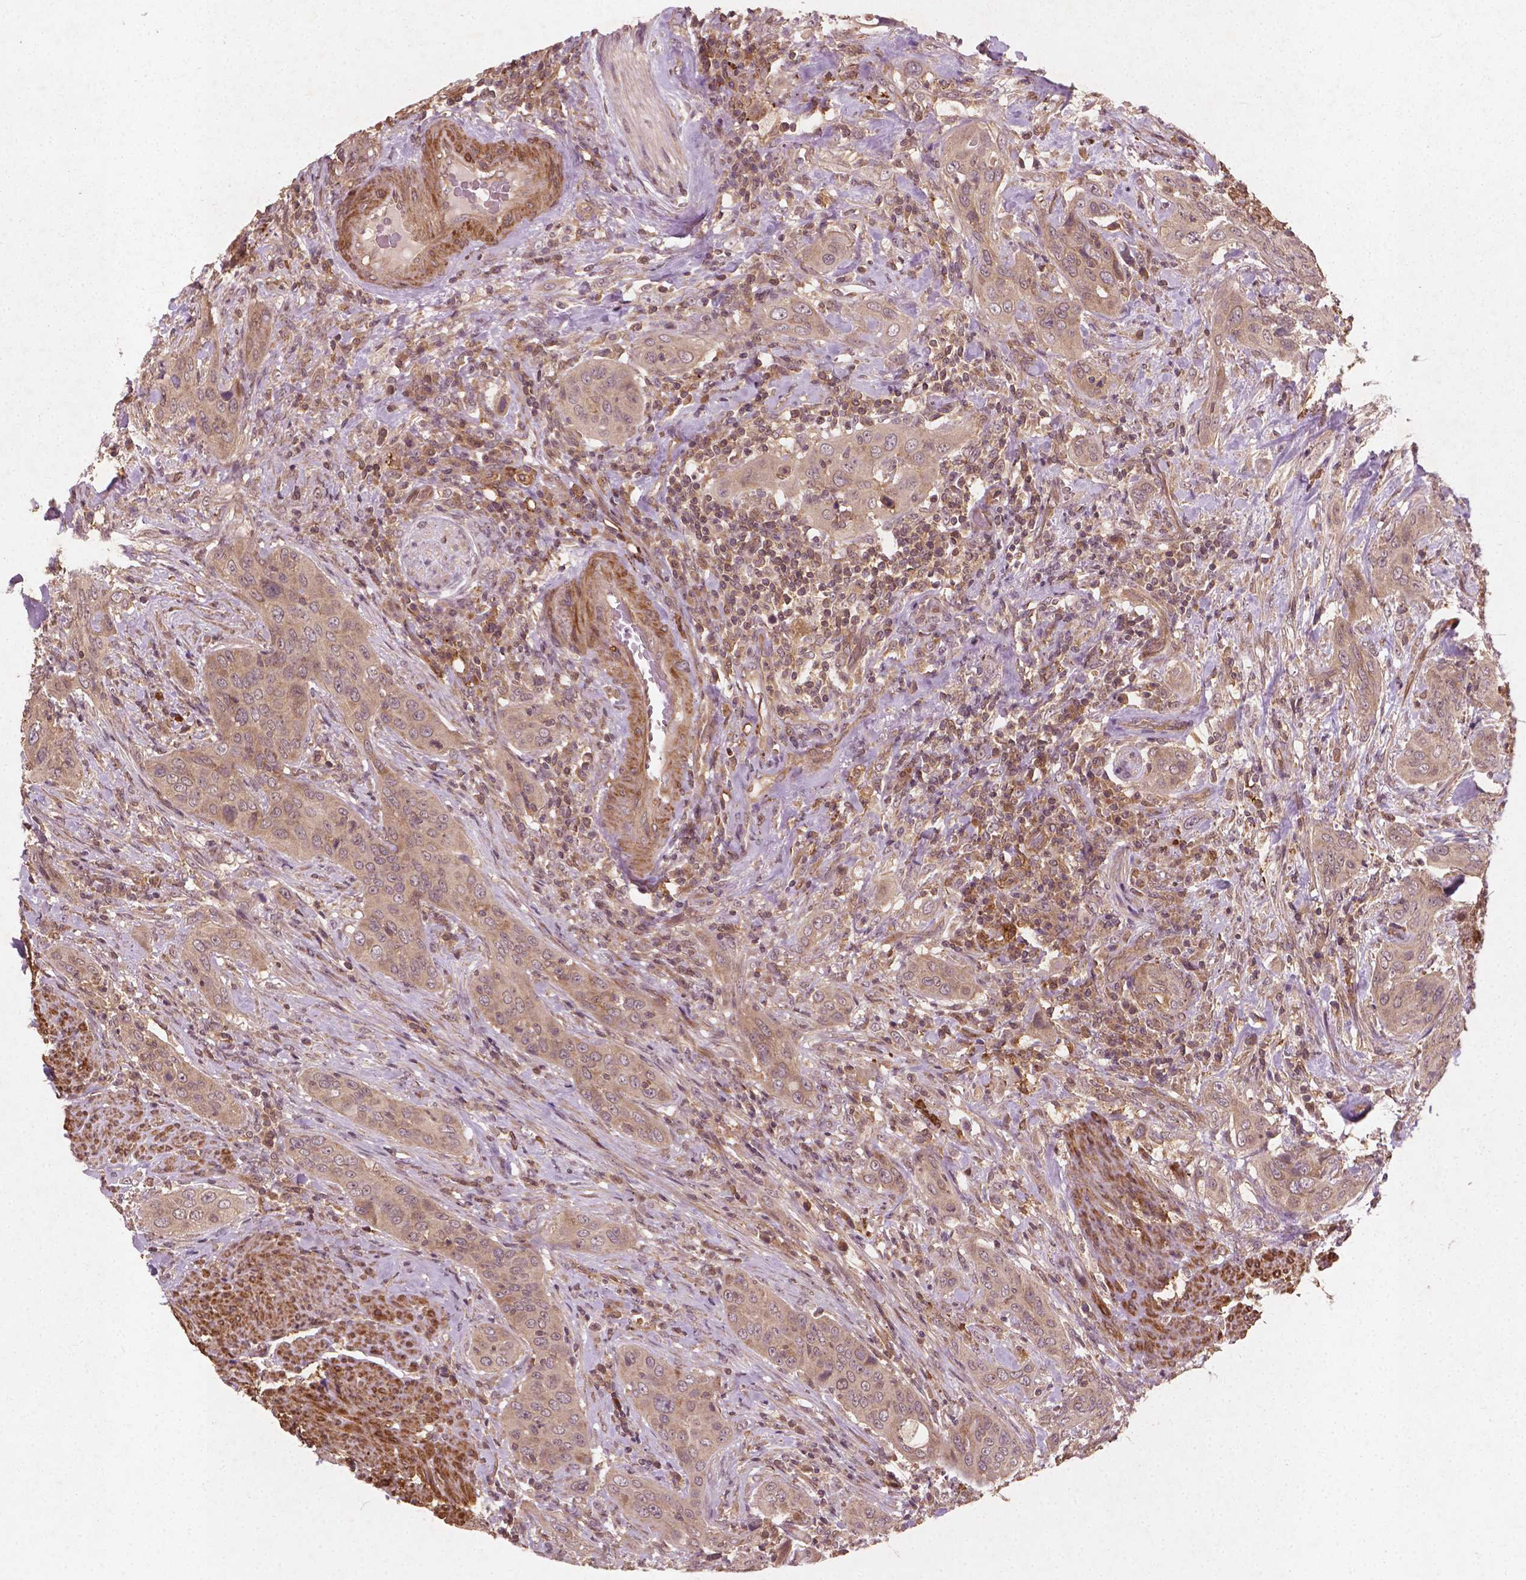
{"staining": {"intensity": "weak", "quantity": ">75%", "location": "cytoplasmic/membranous"}, "tissue": "urothelial cancer", "cell_type": "Tumor cells", "image_type": "cancer", "snomed": [{"axis": "morphology", "description": "Urothelial carcinoma, High grade"}, {"axis": "topography", "description": "Urinary bladder"}], "caption": "Weak cytoplasmic/membranous staining is present in approximately >75% of tumor cells in urothelial cancer.", "gene": "CYFIP2", "patient": {"sex": "male", "age": 82}}